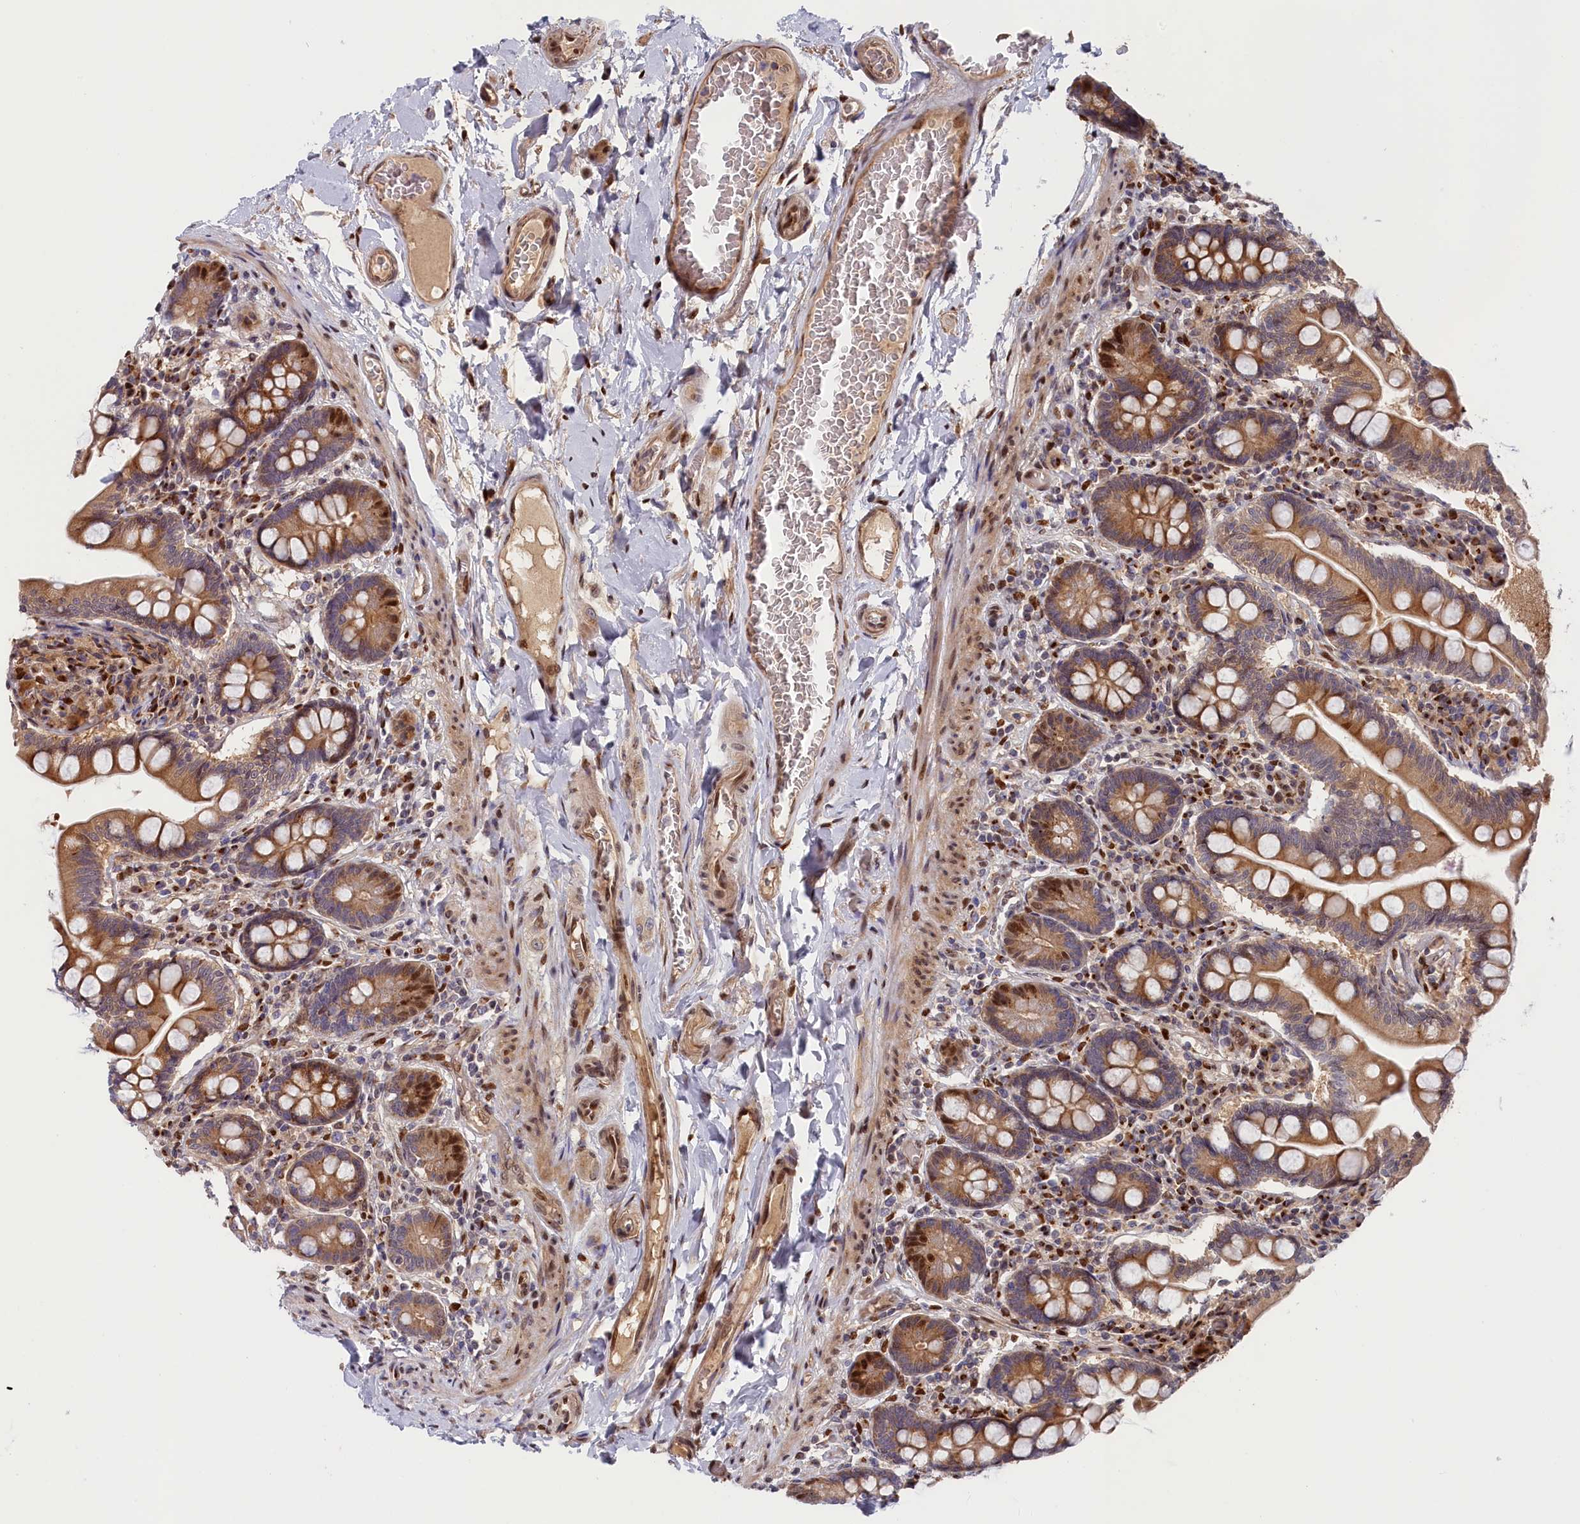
{"staining": {"intensity": "moderate", "quantity": ">75%", "location": "cytoplasmic/membranous,nuclear"}, "tissue": "small intestine", "cell_type": "Glandular cells", "image_type": "normal", "snomed": [{"axis": "morphology", "description": "Normal tissue, NOS"}, {"axis": "topography", "description": "Small intestine"}], "caption": "Immunohistochemical staining of normal human small intestine exhibits >75% levels of moderate cytoplasmic/membranous,nuclear protein staining in approximately >75% of glandular cells.", "gene": "CHST12", "patient": {"sex": "female", "age": 64}}